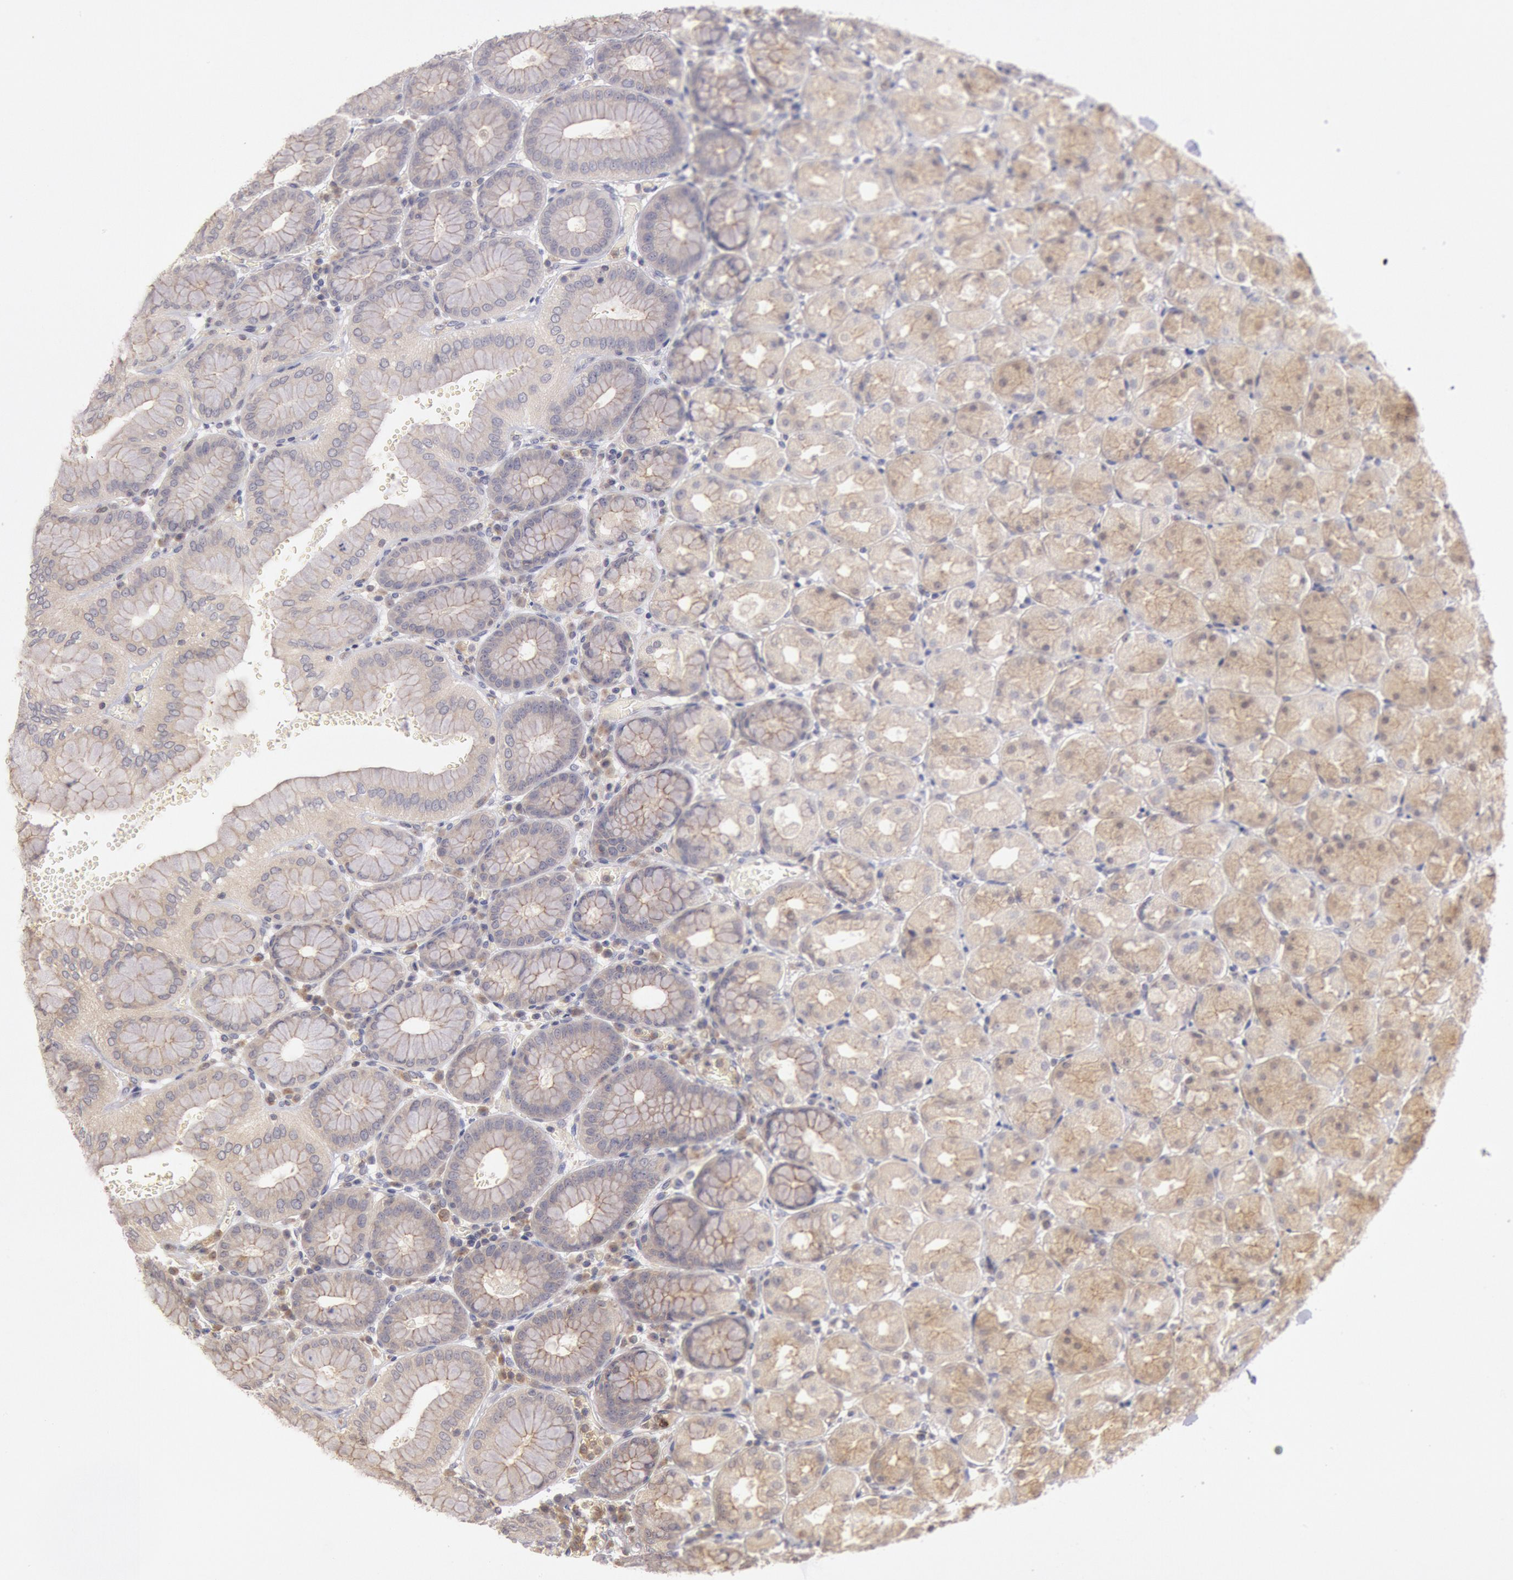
{"staining": {"intensity": "moderate", "quantity": ">75%", "location": "cytoplasmic/membranous"}, "tissue": "stomach", "cell_type": "Glandular cells", "image_type": "normal", "snomed": [{"axis": "morphology", "description": "Normal tissue, NOS"}, {"axis": "topography", "description": "Stomach, upper"}, {"axis": "topography", "description": "Stomach"}], "caption": "Immunohistochemical staining of benign human stomach displays >75% levels of moderate cytoplasmic/membranous protein expression in about >75% of glandular cells.", "gene": "PLA2G6", "patient": {"sex": "male", "age": 76}}